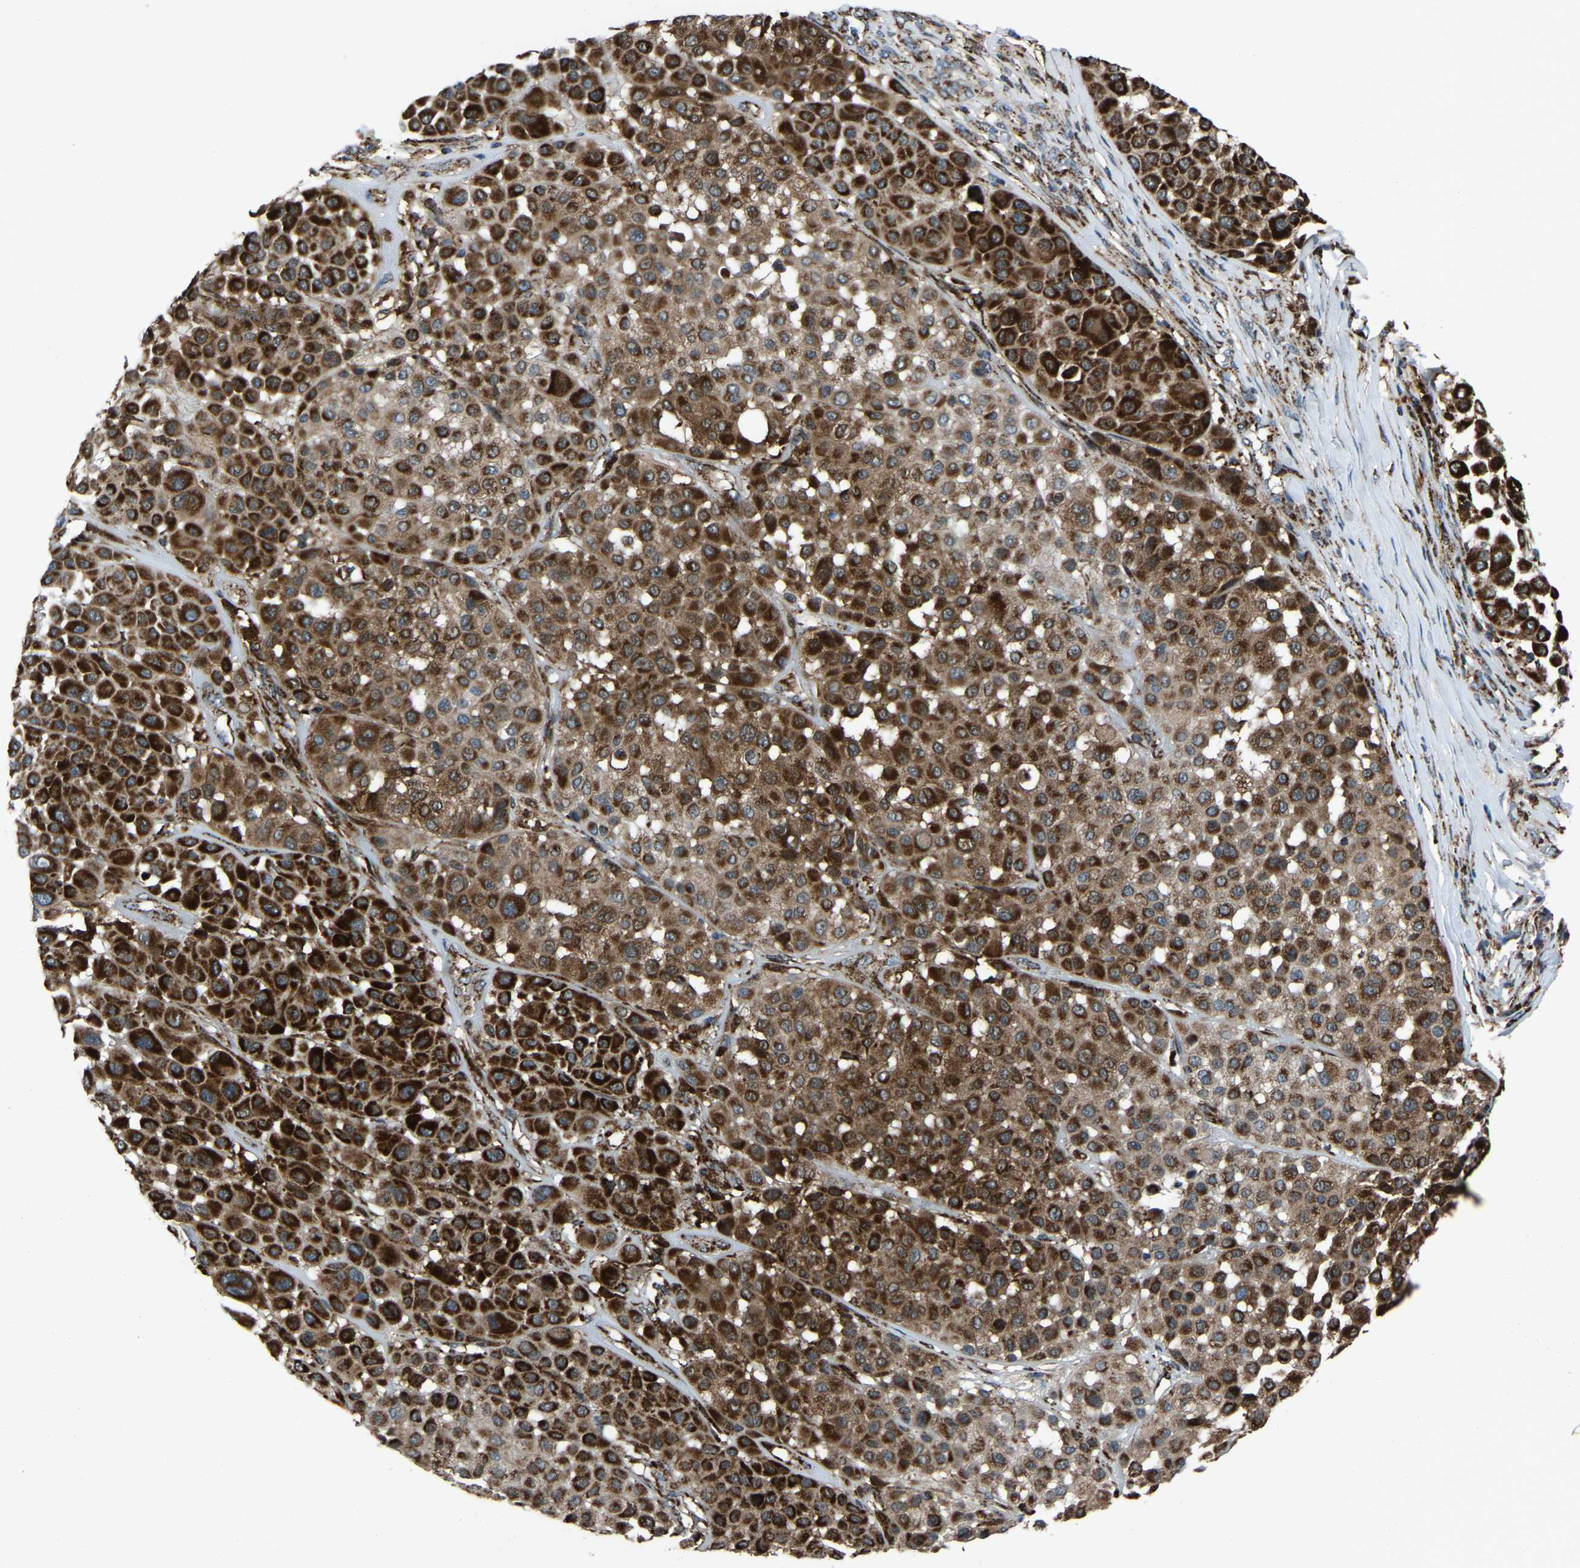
{"staining": {"intensity": "strong", "quantity": ">75%", "location": "cytoplasmic/membranous"}, "tissue": "melanoma", "cell_type": "Tumor cells", "image_type": "cancer", "snomed": [{"axis": "morphology", "description": "Malignant melanoma, Metastatic site"}, {"axis": "topography", "description": "Soft tissue"}], "caption": "This histopathology image shows immunohistochemistry staining of melanoma, with high strong cytoplasmic/membranous expression in about >75% of tumor cells.", "gene": "AKR1A1", "patient": {"sex": "male", "age": 41}}